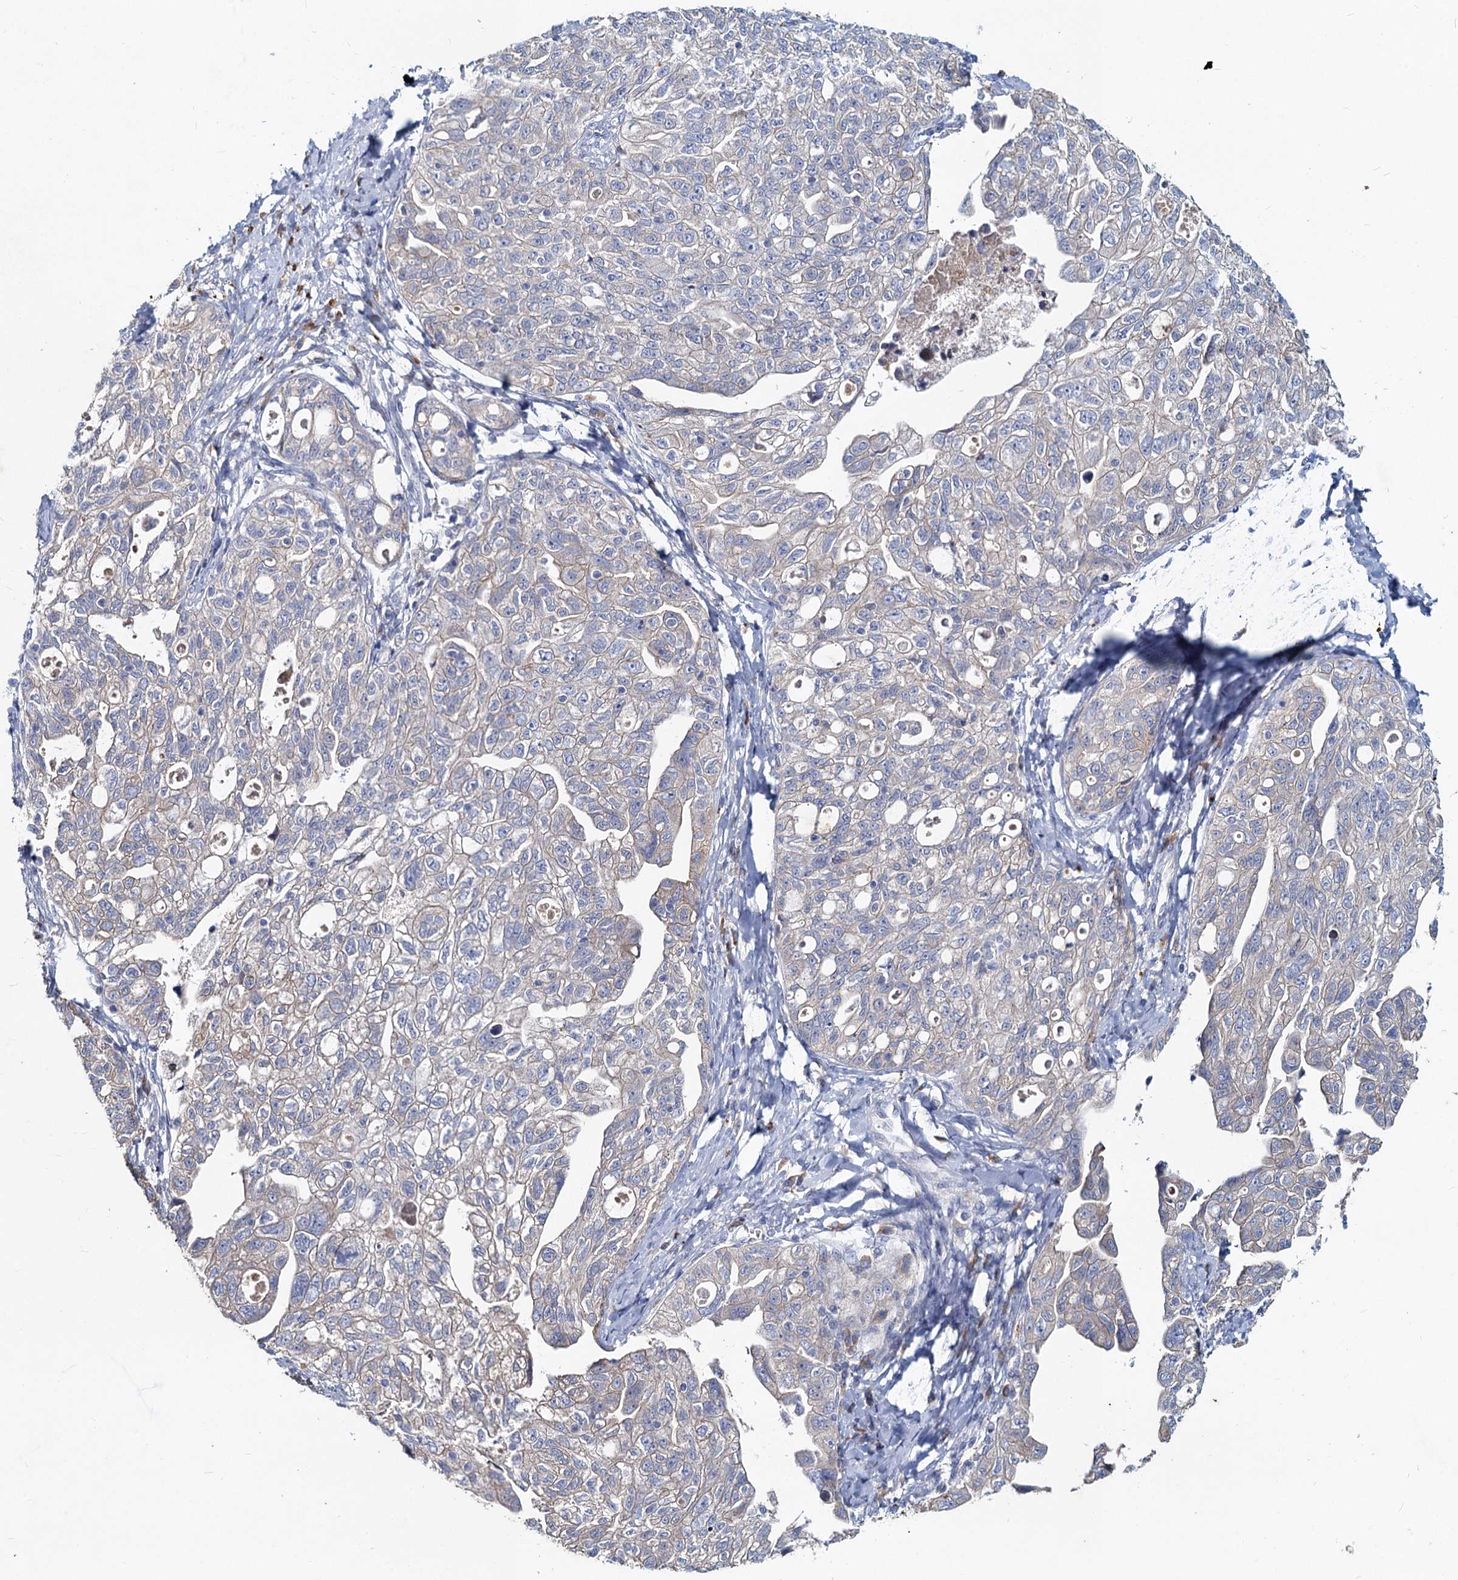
{"staining": {"intensity": "negative", "quantity": "none", "location": "none"}, "tissue": "ovarian cancer", "cell_type": "Tumor cells", "image_type": "cancer", "snomed": [{"axis": "morphology", "description": "Carcinoma, NOS"}, {"axis": "morphology", "description": "Cystadenocarcinoma, serous, NOS"}, {"axis": "topography", "description": "Ovary"}], "caption": "An image of human ovarian carcinoma is negative for staining in tumor cells.", "gene": "TMX2", "patient": {"sex": "female", "age": 69}}